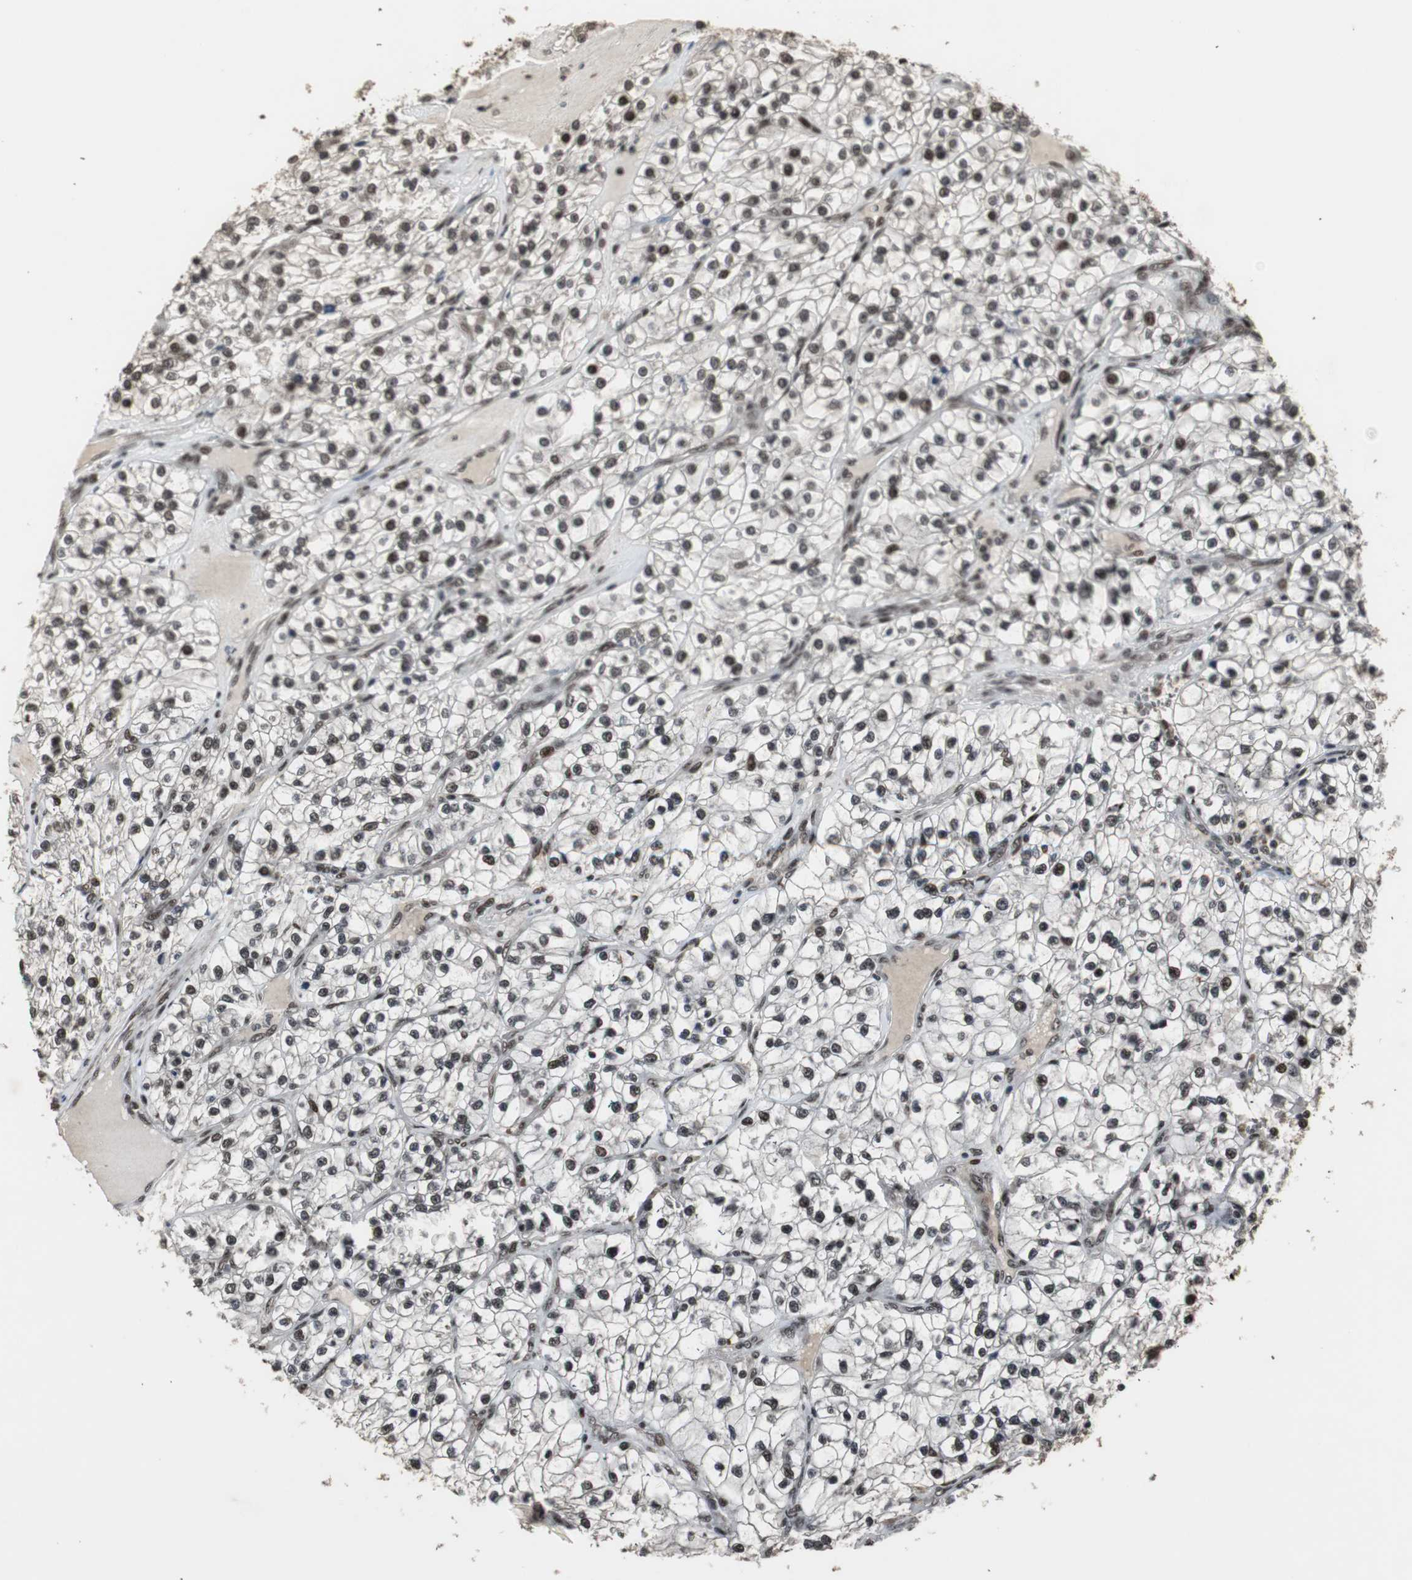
{"staining": {"intensity": "strong", "quantity": ">75%", "location": "nuclear"}, "tissue": "renal cancer", "cell_type": "Tumor cells", "image_type": "cancer", "snomed": [{"axis": "morphology", "description": "Adenocarcinoma, NOS"}, {"axis": "topography", "description": "Kidney"}], "caption": "The immunohistochemical stain highlights strong nuclear positivity in tumor cells of renal cancer (adenocarcinoma) tissue.", "gene": "TAF5", "patient": {"sex": "female", "age": 57}}